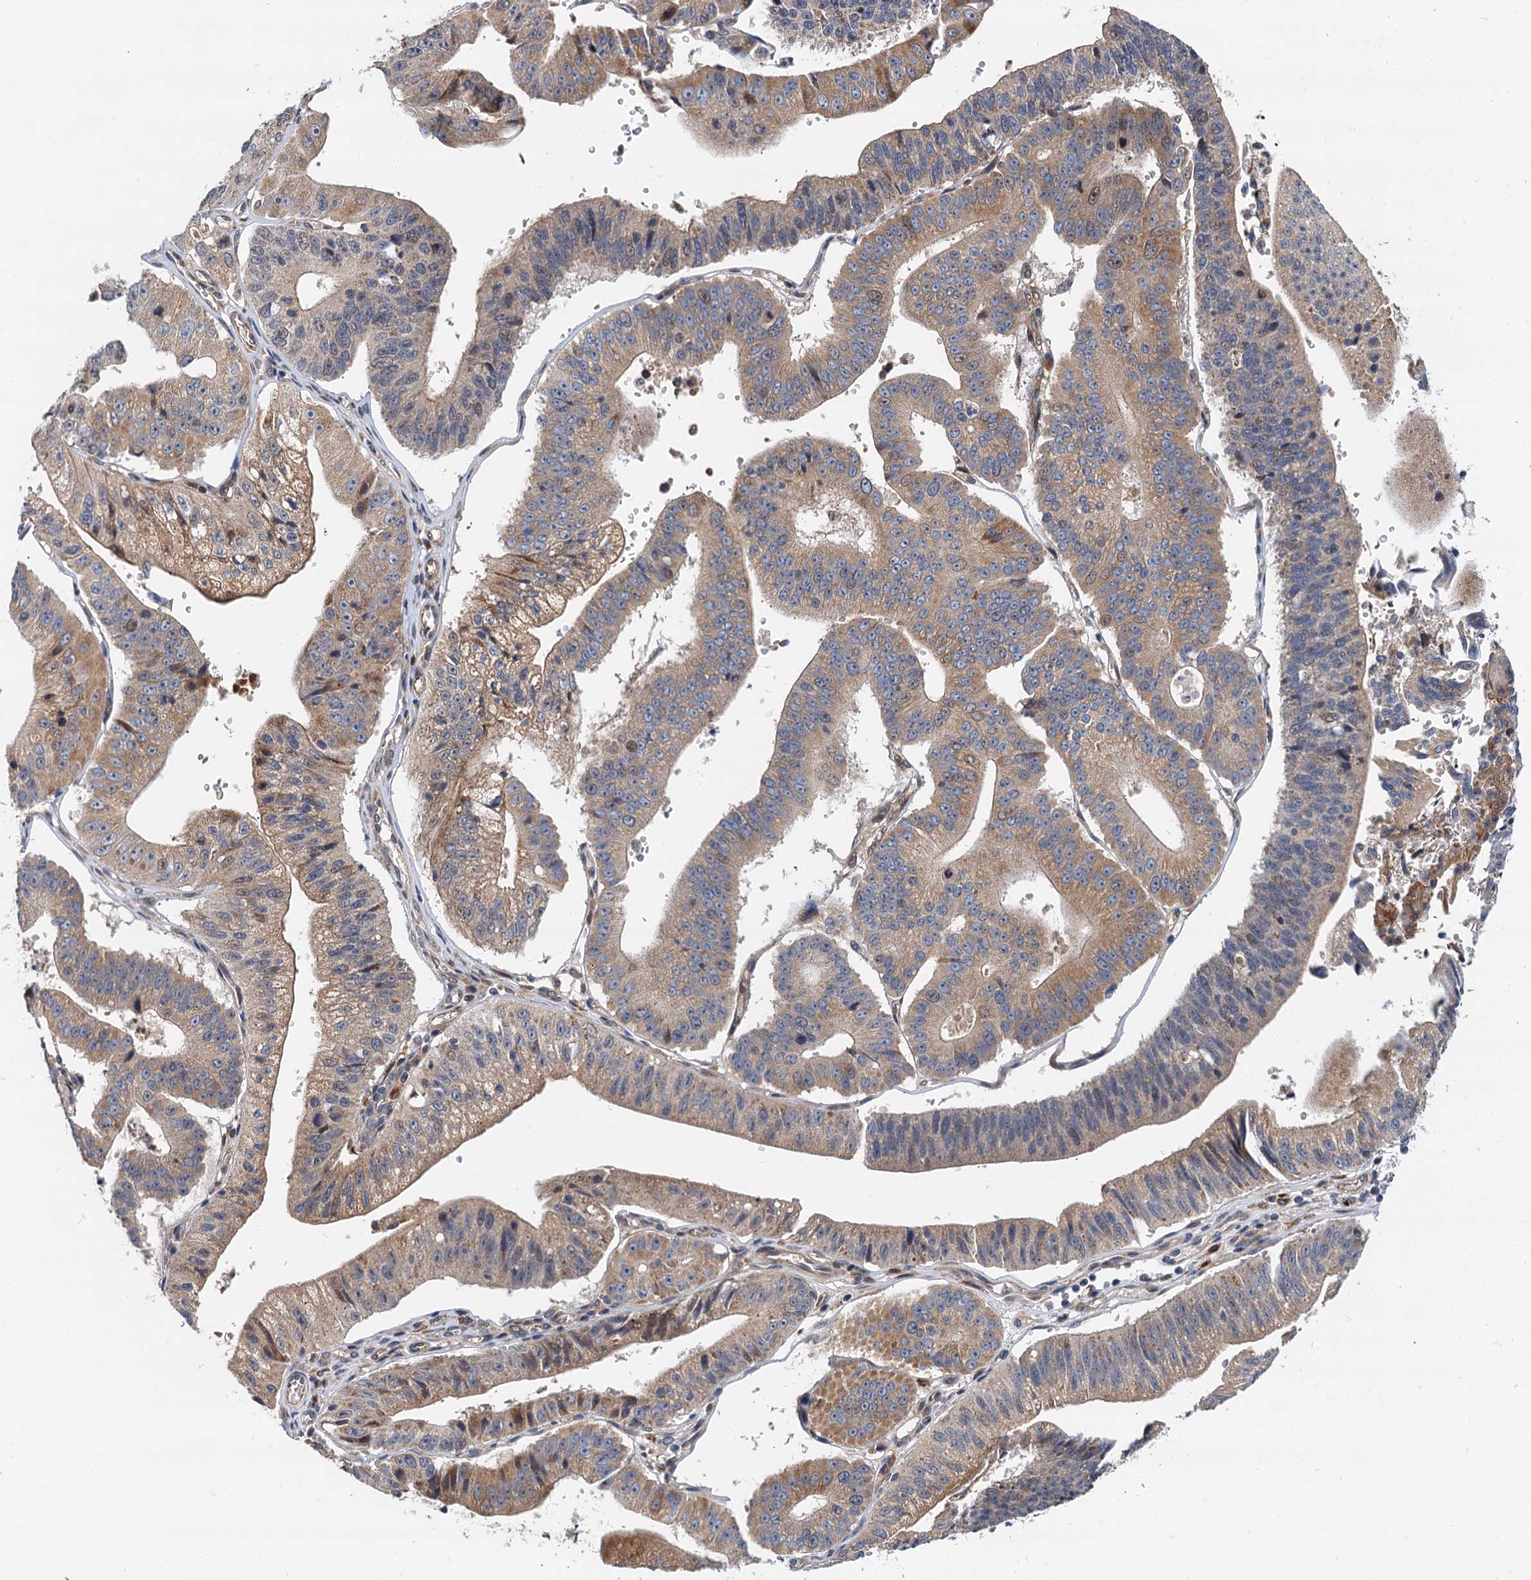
{"staining": {"intensity": "moderate", "quantity": "25%-75%", "location": "cytoplasmic/membranous"}, "tissue": "stomach cancer", "cell_type": "Tumor cells", "image_type": "cancer", "snomed": [{"axis": "morphology", "description": "Adenocarcinoma, NOS"}, {"axis": "topography", "description": "Stomach"}], "caption": "This is an image of immunohistochemistry staining of stomach cancer (adenocarcinoma), which shows moderate expression in the cytoplasmic/membranous of tumor cells.", "gene": "NLRP10", "patient": {"sex": "male", "age": 59}}